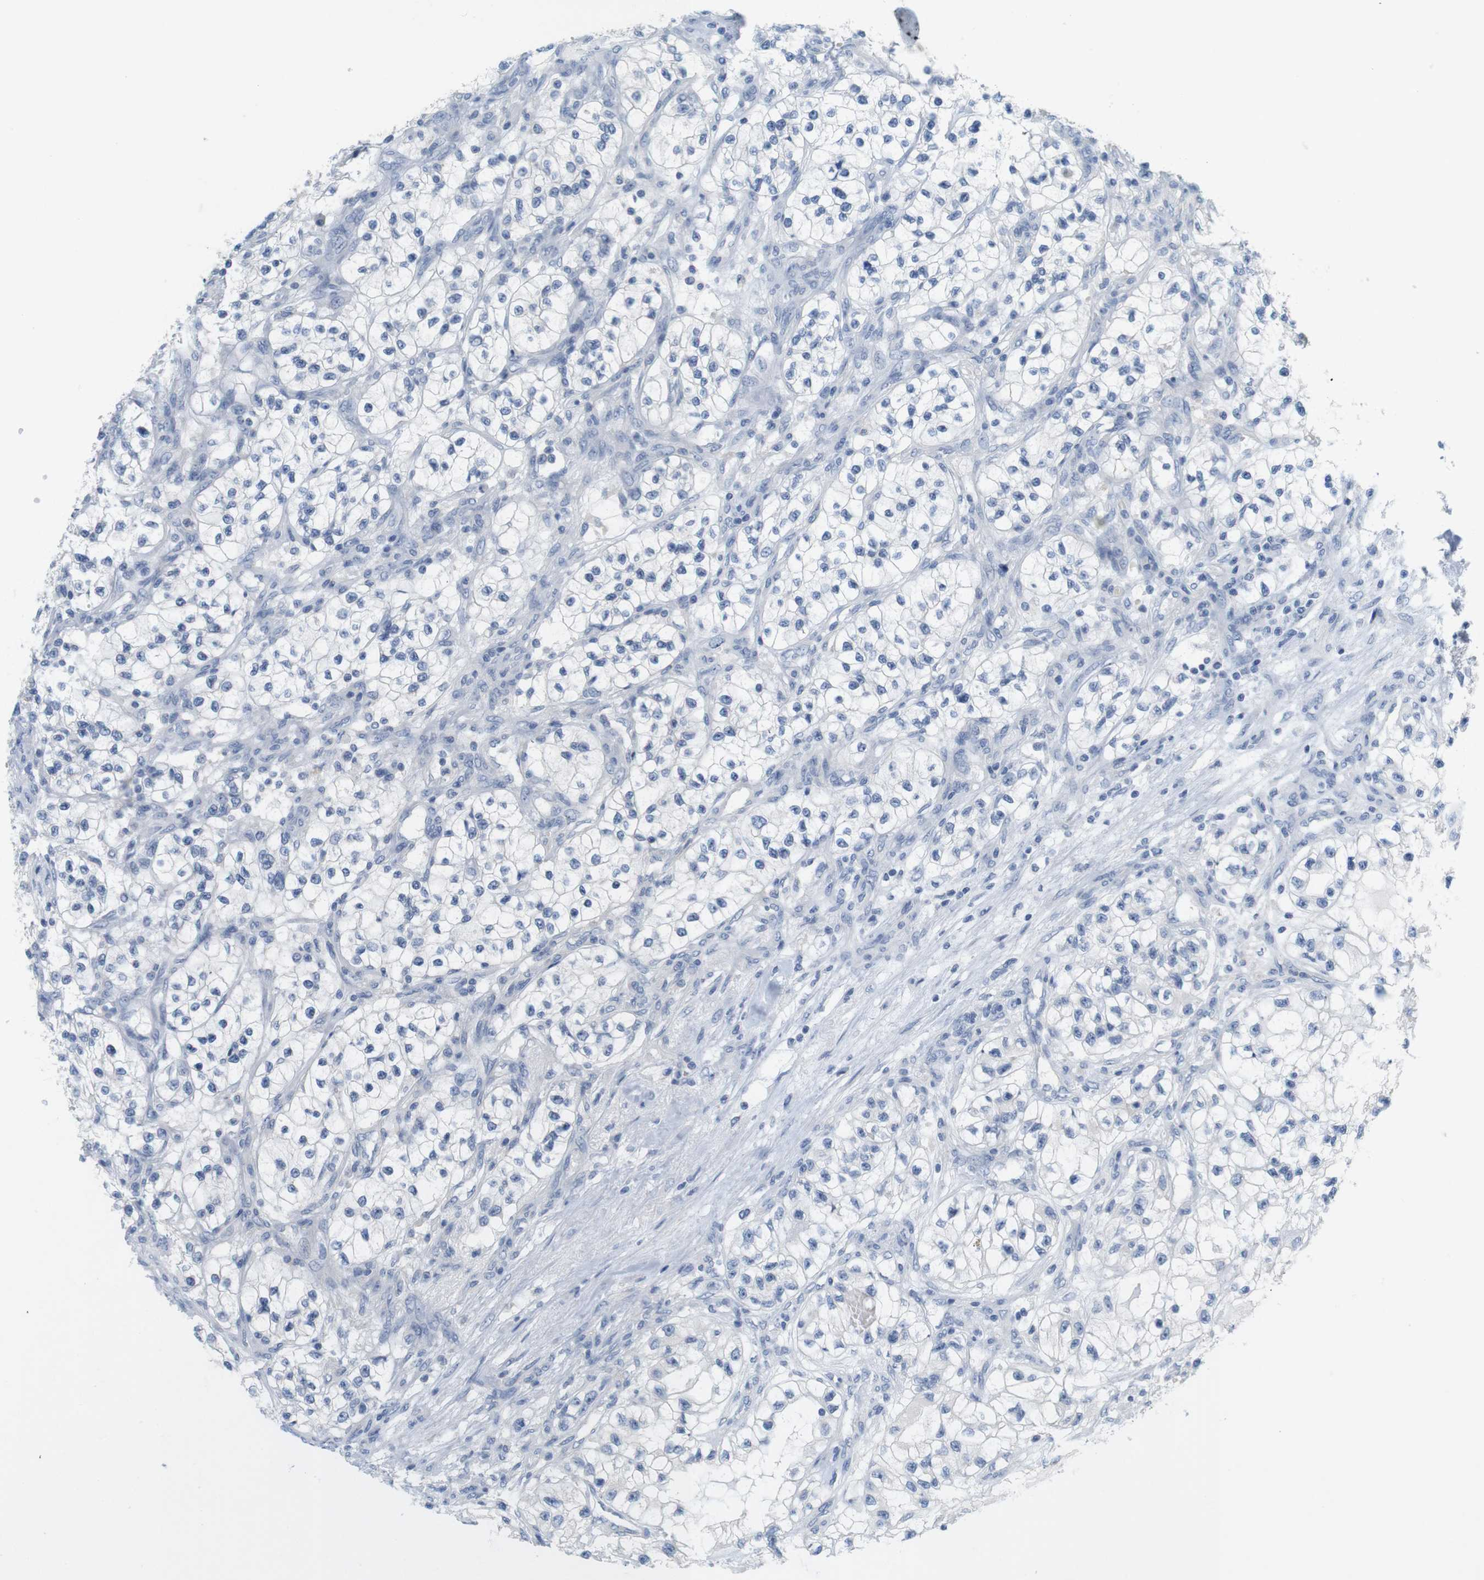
{"staining": {"intensity": "negative", "quantity": "none", "location": "none"}, "tissue": "renal cancer", "cell_type": "Tumor cells", "image_type": "cancer", "snomed": [{"axis": "morphology", "description": "Adenocarcinoma, NOS"}, {"axis": "topography", "description": "Kidney"}], "caption": "IHC image of human adenocarcinoma (renal) stained for a protein (brown), which exhibits no expression in tumor cells.", "gene": "LRRK2", "patient": {"sex": "female", "age": 57}}